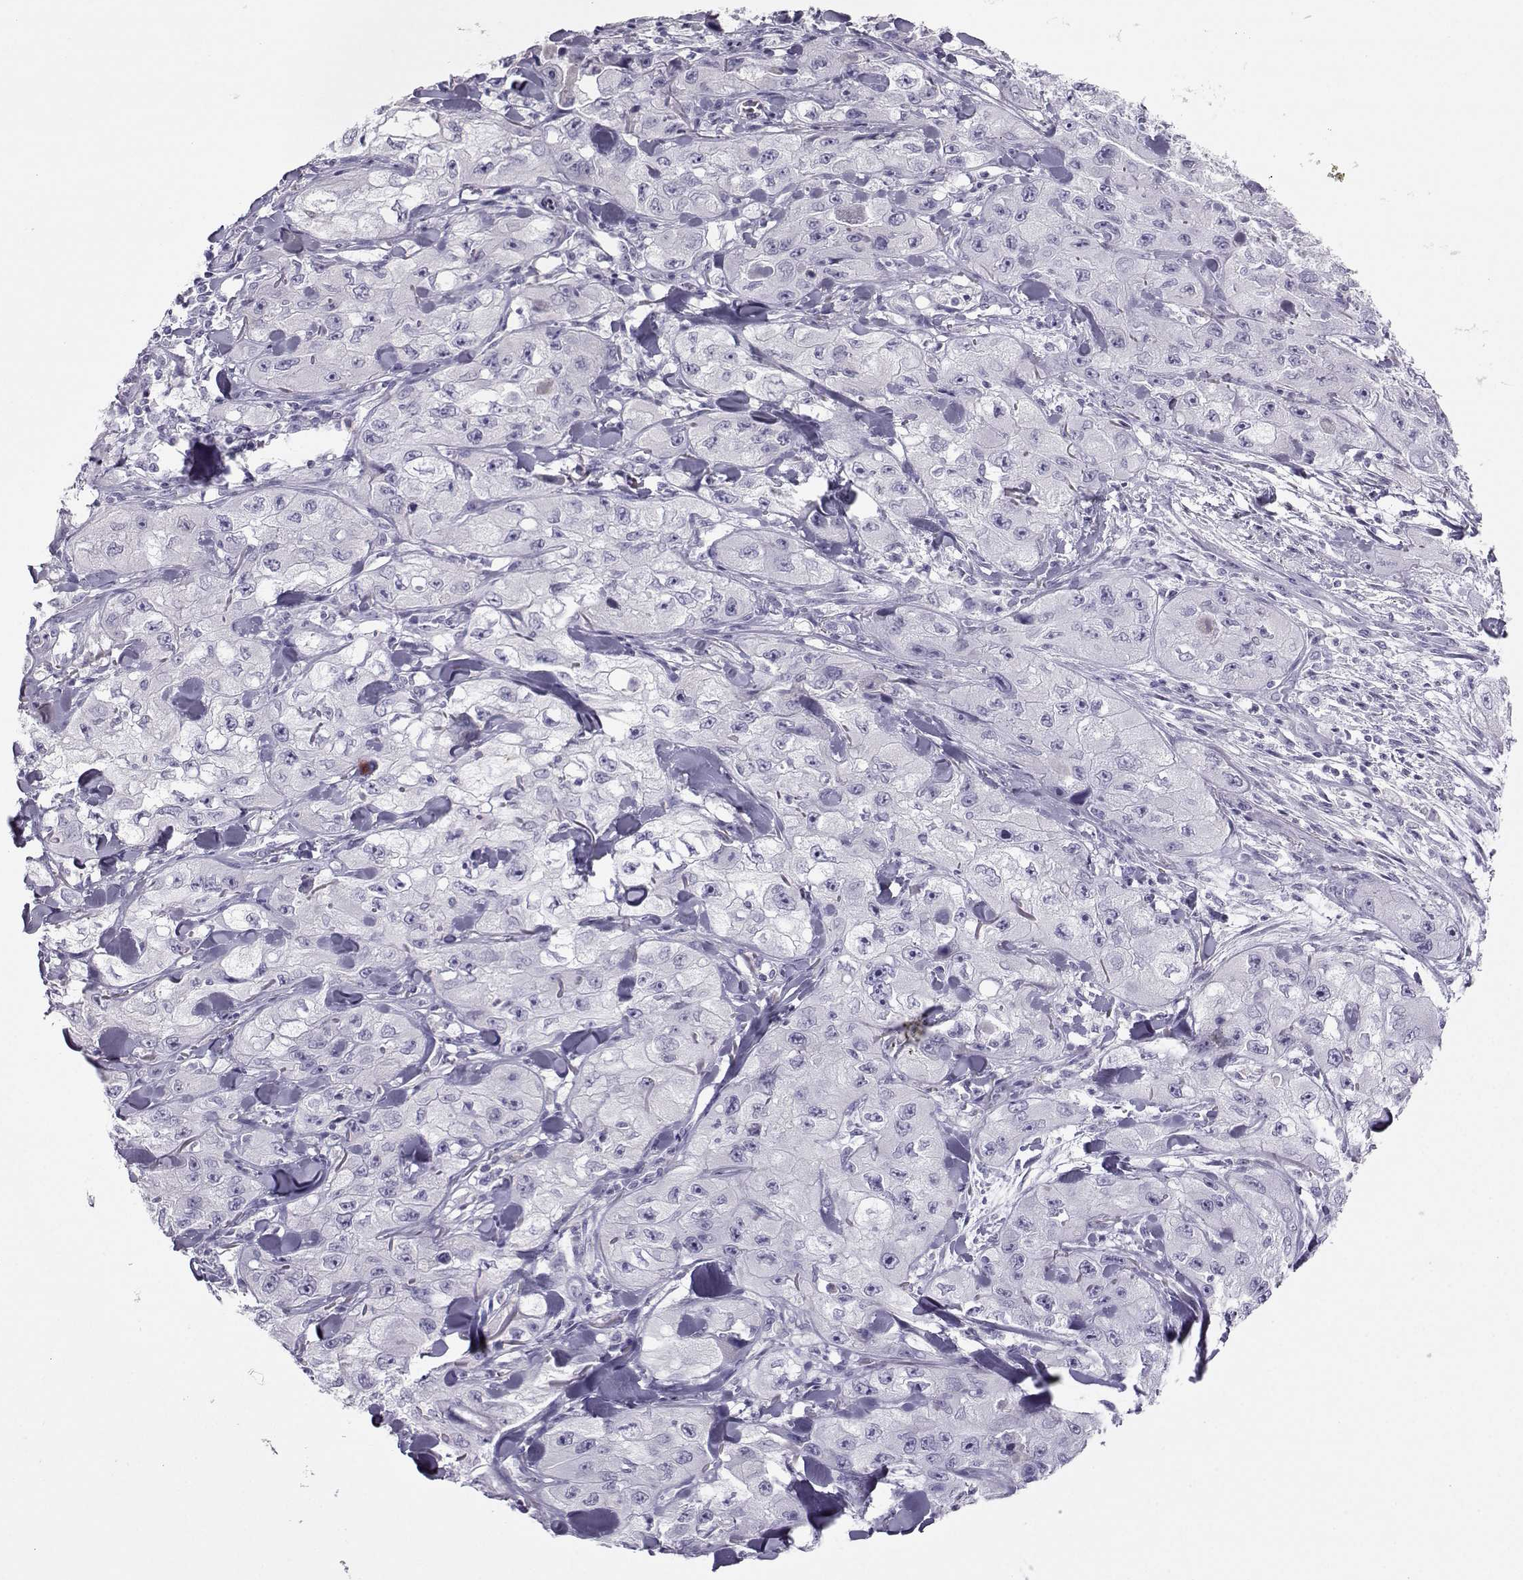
{"staining": {"intensity": "negative", "quantity": "none", "location": "none"}, "tissue": "skin cancer", "cell_type": "Tumor cells", "image_type": "cancer", "snomed": [{"axis": "morphology", "description": "Squamous cell carcinoma, NOS"}, {"axis": "topography", "description": "Skin"}, {"axis": "topography", "description": "Subcutis"}], "caption": "This is an immunohistochemistry image of skin squamous cell carcinoma. There is no expression in tumor cells.", "gene": "ARMC2", "patient": {"sex": "male", "age": 73}}